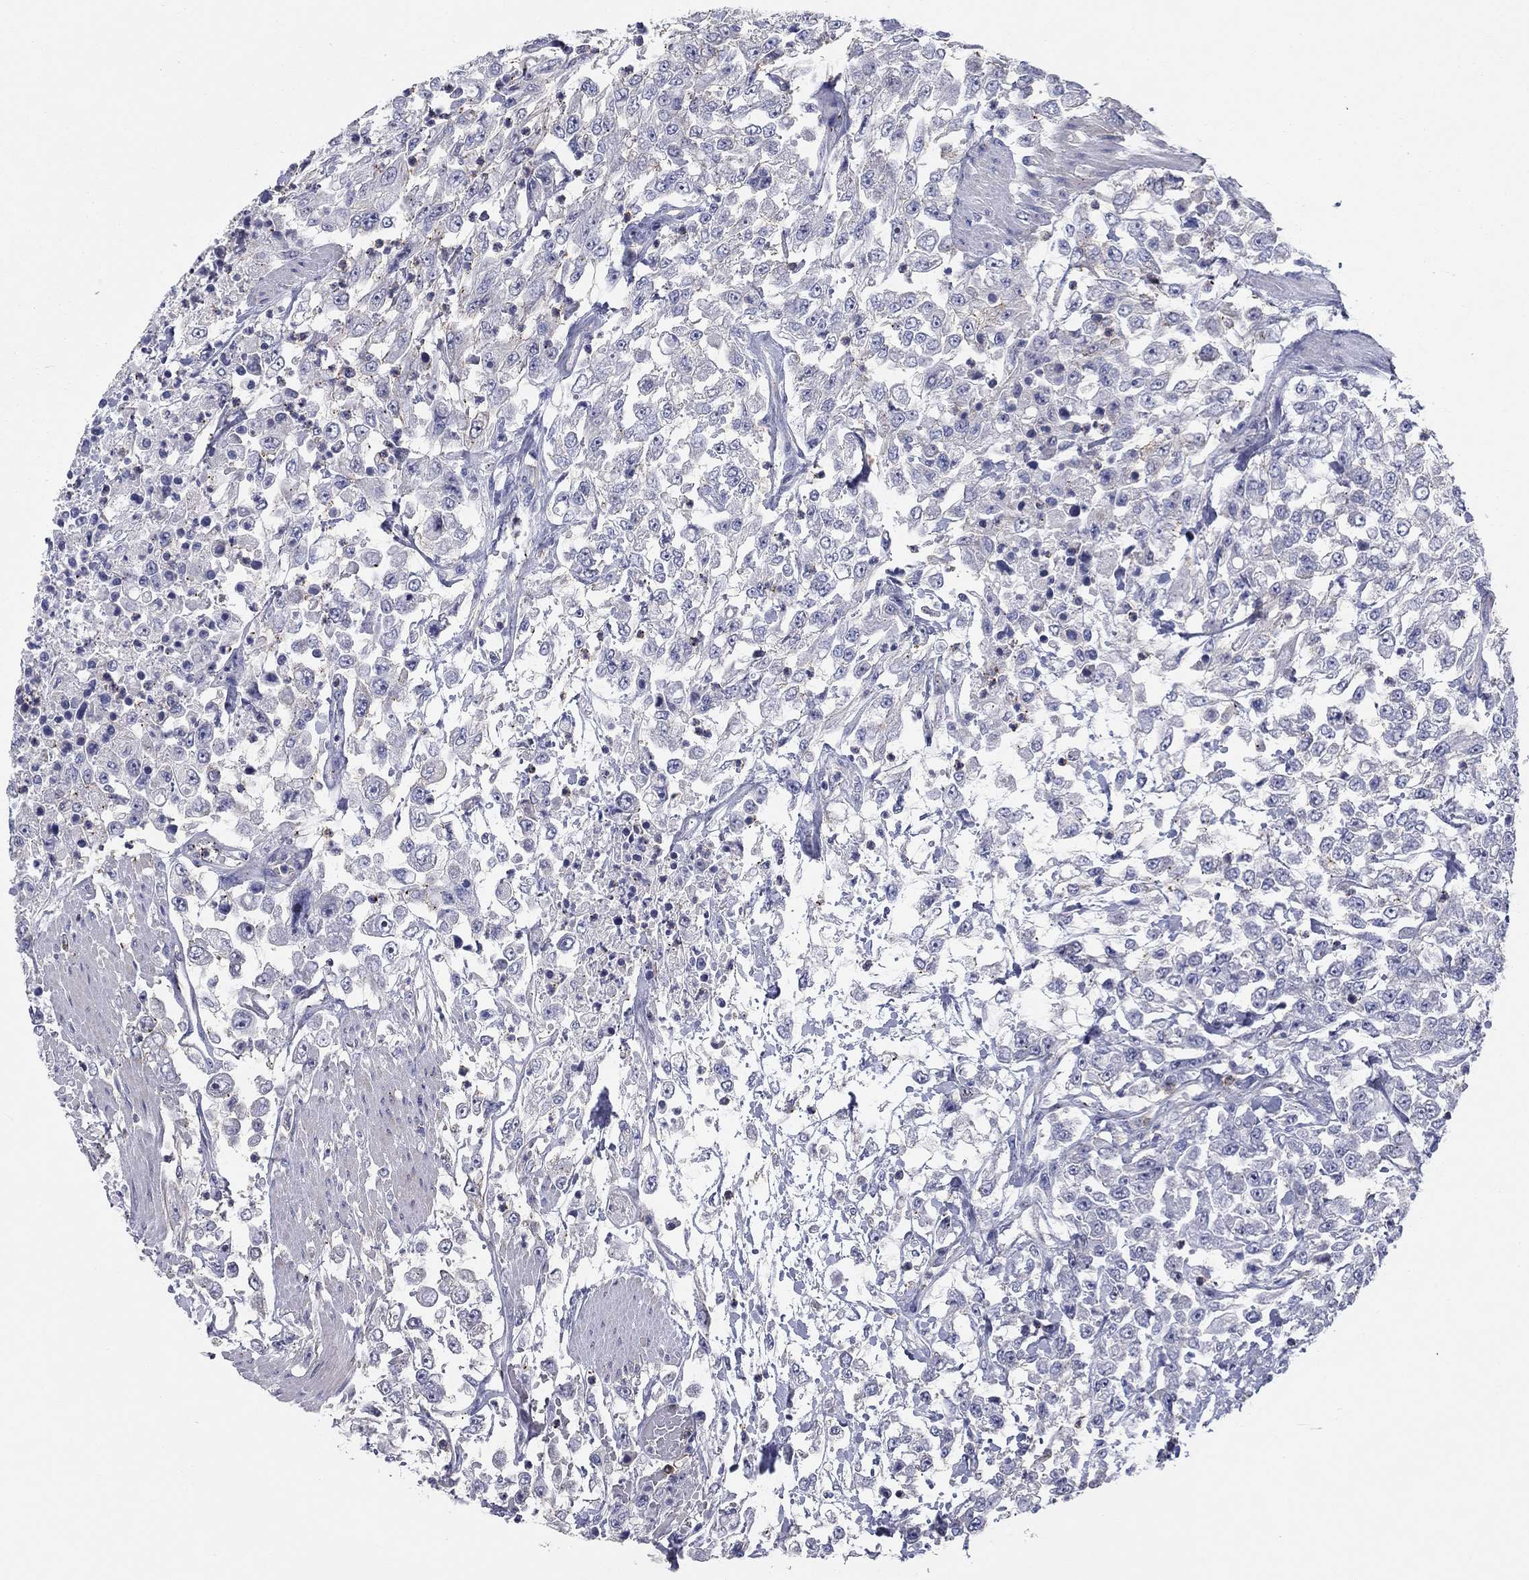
{"staining": {"intensity": "negative", "quantity": "none", "location": "none"}, "tissue": "urothelial cancer", "cell_type": "Tumor cells", "image_type": "cancer", "snomed": [{"axis": "morphology", "description": "Urothelial carcinoma, High grade"}, {"axis": "topography", "description": "Urinary bladder"}], "caption": "Tumor cells are negative for protein expression in human high-grade urothelial carcinoma.", "gene": "SIT1", "patient": {"sex": "male", "age": 46}}